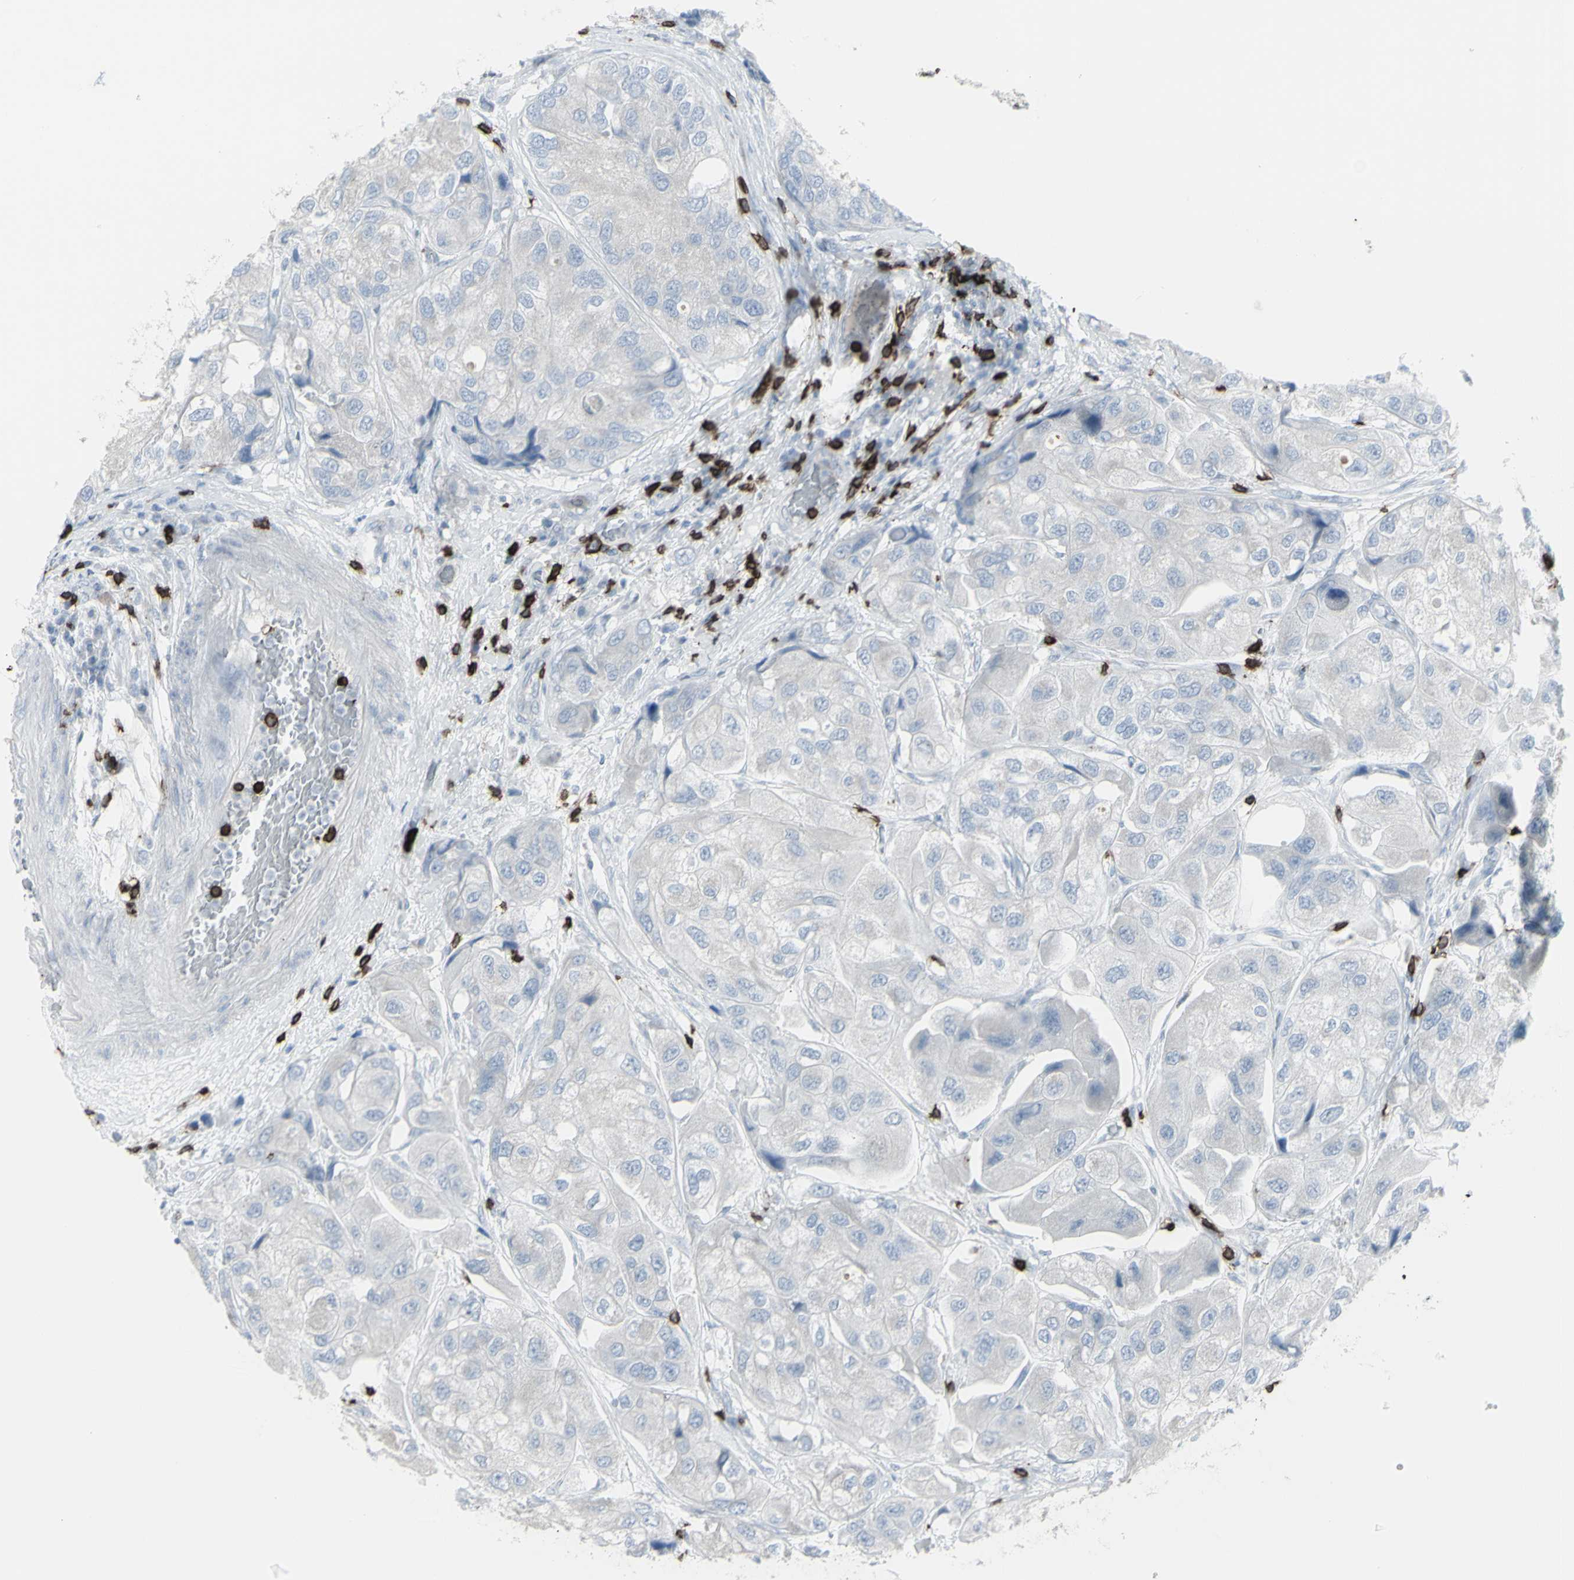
{"staining": {"intensity": "negative", "quantity": "none", "location": "none"}, "tissue": "urothelial cancer", "cell_type": "Tumor cells", "image_type": "cancer", "snomed": [{"axis": "morphology", "description": "Urothelial carcinoma, High grade"}, {"axis": "topography", "description": "Urinary bladder"}], "caption": "Tumor cells show no significant positivity in urothelial cancer.", "gene": "CD247", "patient": {"sex": "female", "age": 64}}